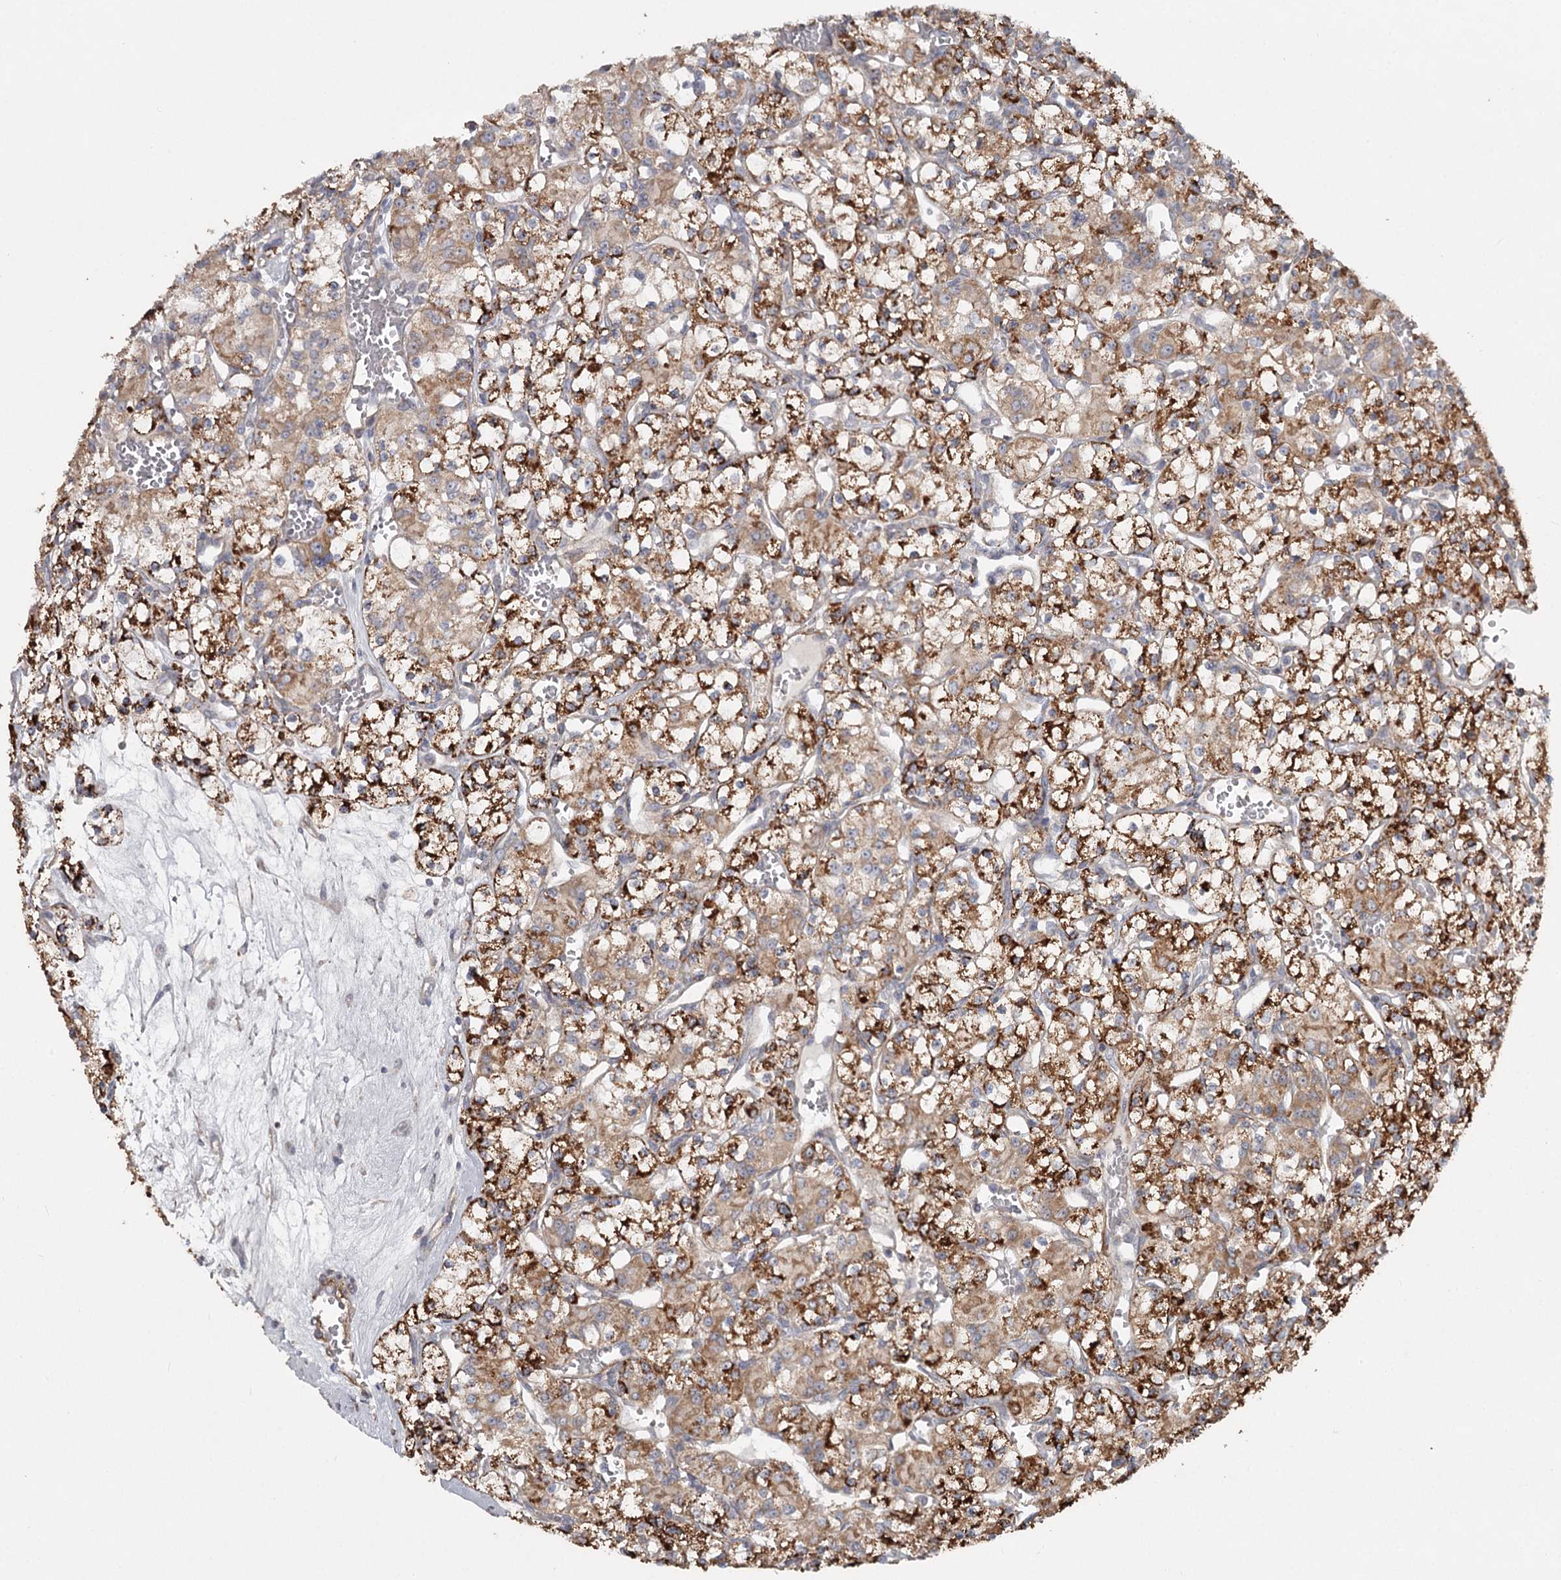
{"staining": {"intensity": "moderate", "quantity": ">75%", "location": "cytoplasmic/membranous"}, "tissue": "renal cancer", "cell_type": "Tumor cells", "image_type": "cancer", "snomed": [{"axis": "morphology", "description": "Adenocarcinoma, NOS"}, {"axis": "topography", "description": "Kidney"}], "caption": "This histopathology image reveals renal cancer (adenocarcinoma) stained with immunohistochemistry (IHC) to label a protein in brown. The cytoplasmic/membranous of tumor cells show moderate positivity for the protein. Nuclei are counter-stained blue.", "gene": "DHRS9", "patient": {"sex": "female", "age": 59}}